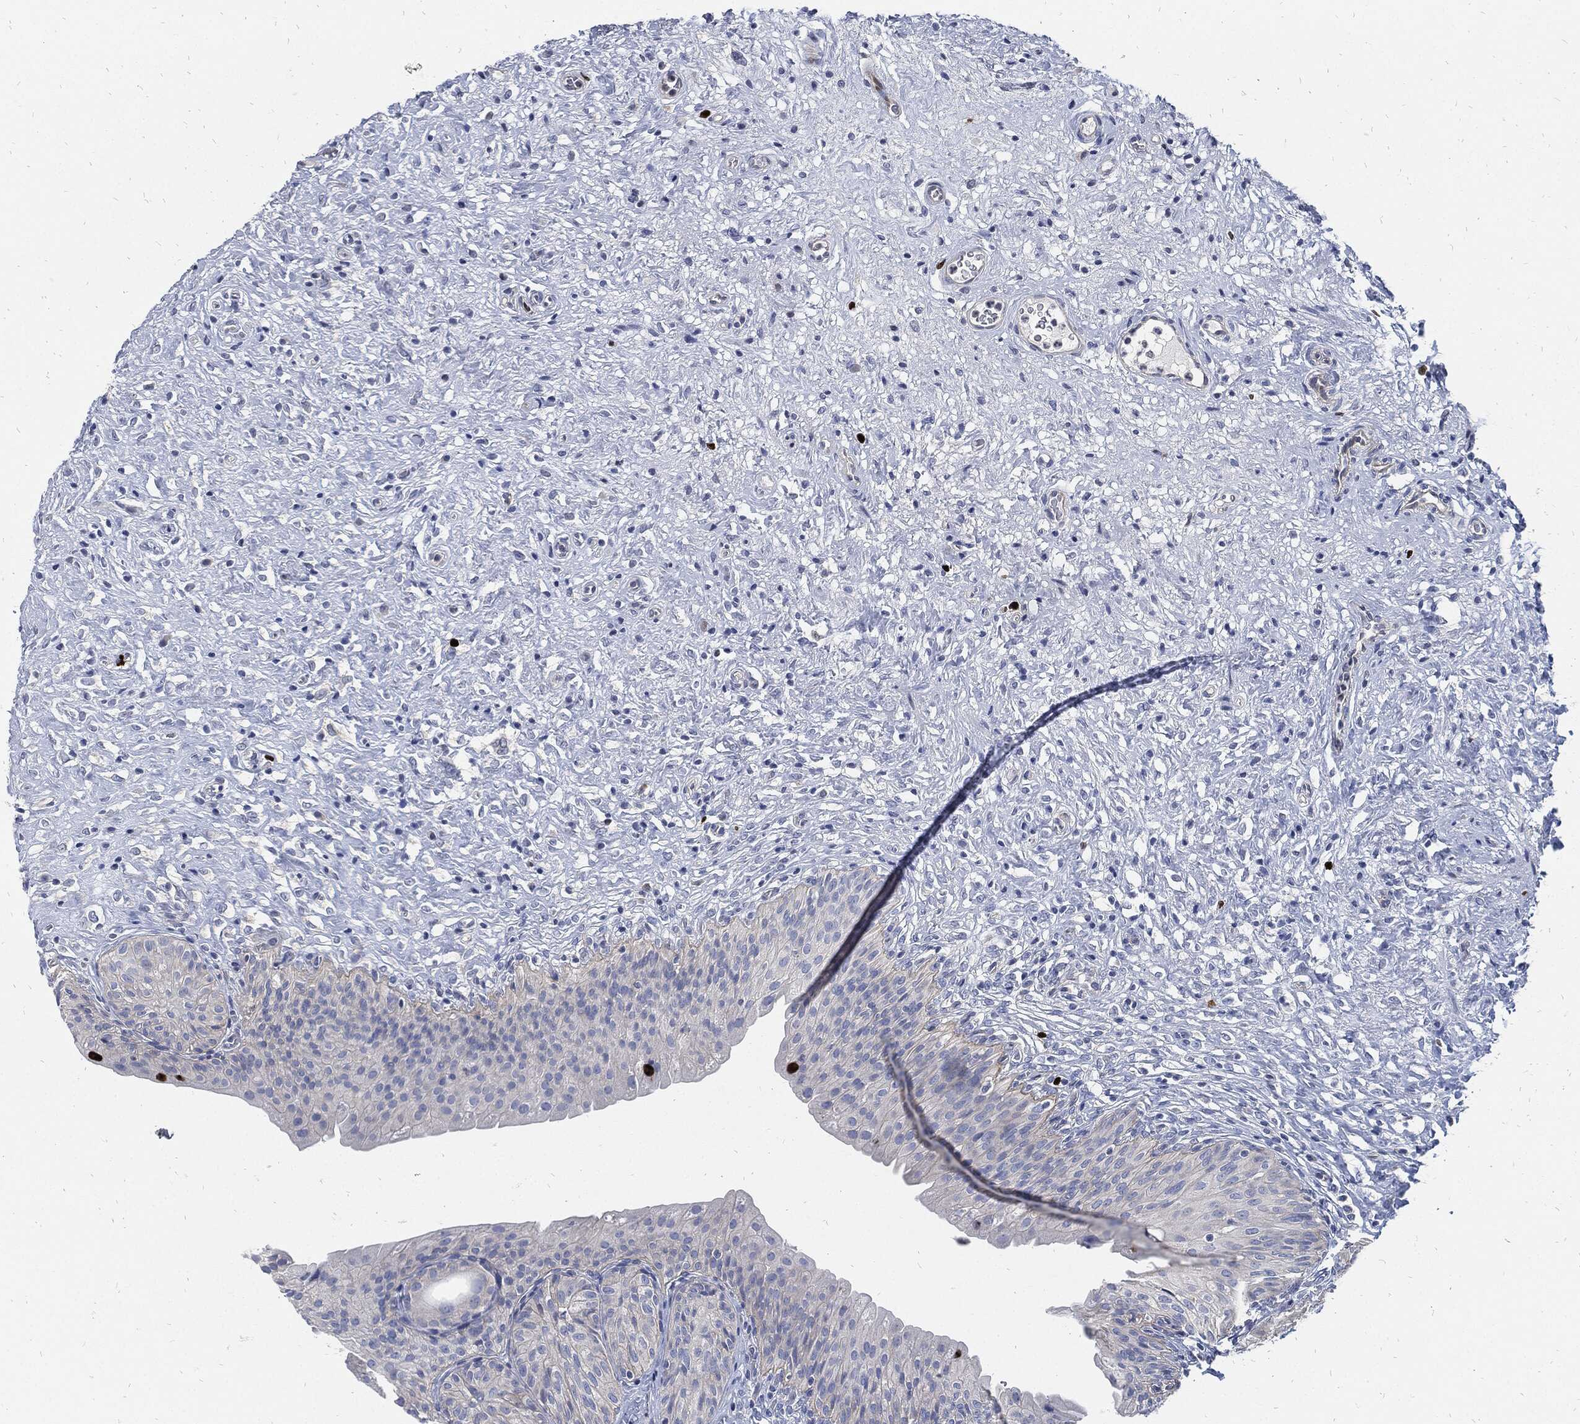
{"staining": {"intensity": "strong", "quantity": "<25%", "location": "nuclear"}, "tissue": "urinary bladder", "cell_type": "Urothelial cells", "image_type": "normal", "snomed": [{"axis": "morphology", "description": "Normal tissue, NOS"}, {"axis": "topography", "description": "Urinary bladder"}], "caption": "Benign urinary bladder displays strong nuclear expression in approximately <25% of urothelial cells.", "gene": "MKI67", "patient": {"sex": "male", "age": 46}}